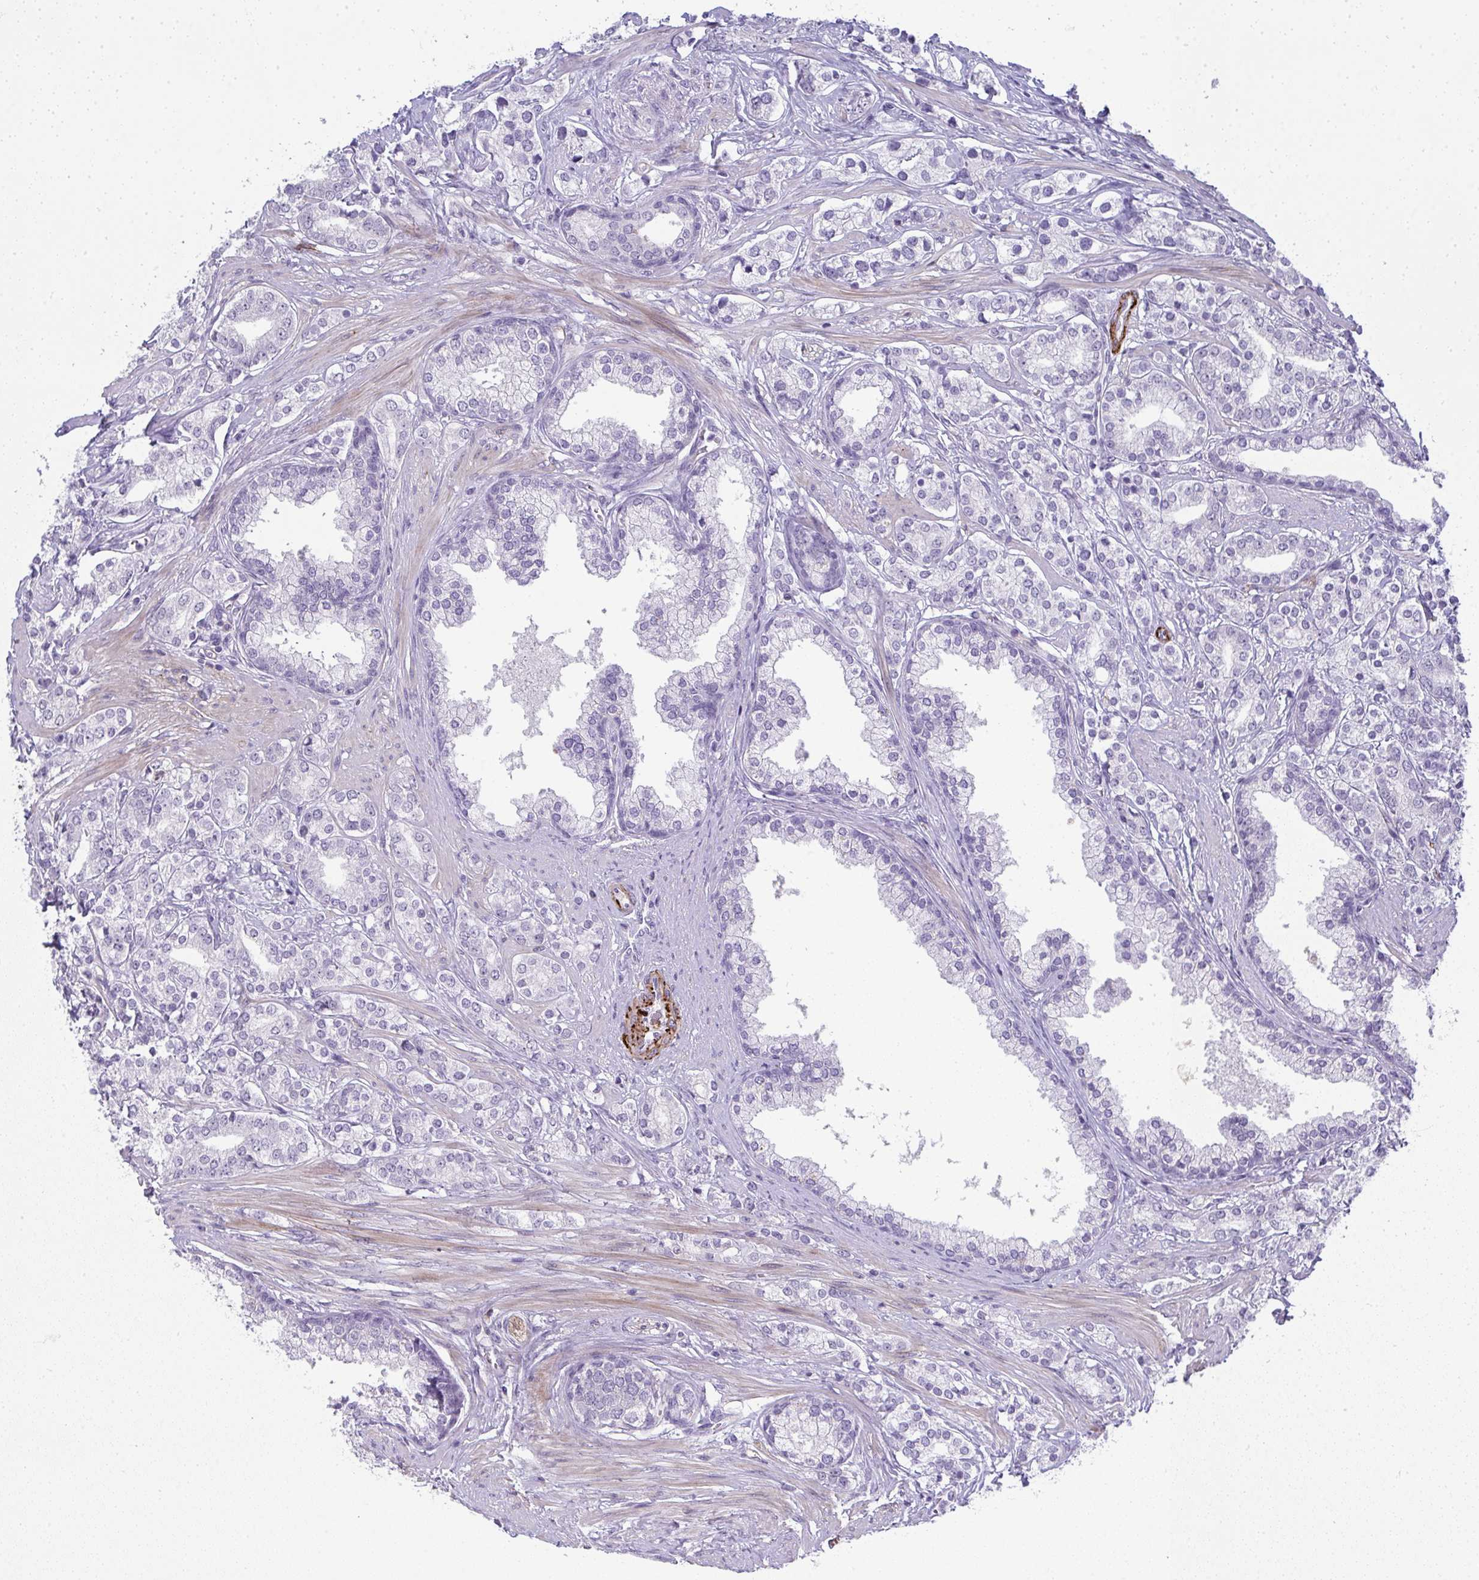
{"staining": {"intensity": "negative", "quantity": "none", "location": "none"}, "tissue": "prostate cancer", "cell_type": "Tumor cells", "image_type": "cancer", "snomed": [{"axis": "morphology", "description": "Adenocarcinoma, High grade"}, {"axis": "topography", "description": "Prostate"}], "caption": "Immunohistochemical staining of human adenocarcinoma (high-grade) (prostate) reveals no significant staining in tumor cells. (DAB (3,3'-diaminobenzidine) immunohistochemistry visualized using brightfield microscopy, high magnification).", "gene": "UBE2S", "patient": {"sex": "male", "age": 58}}